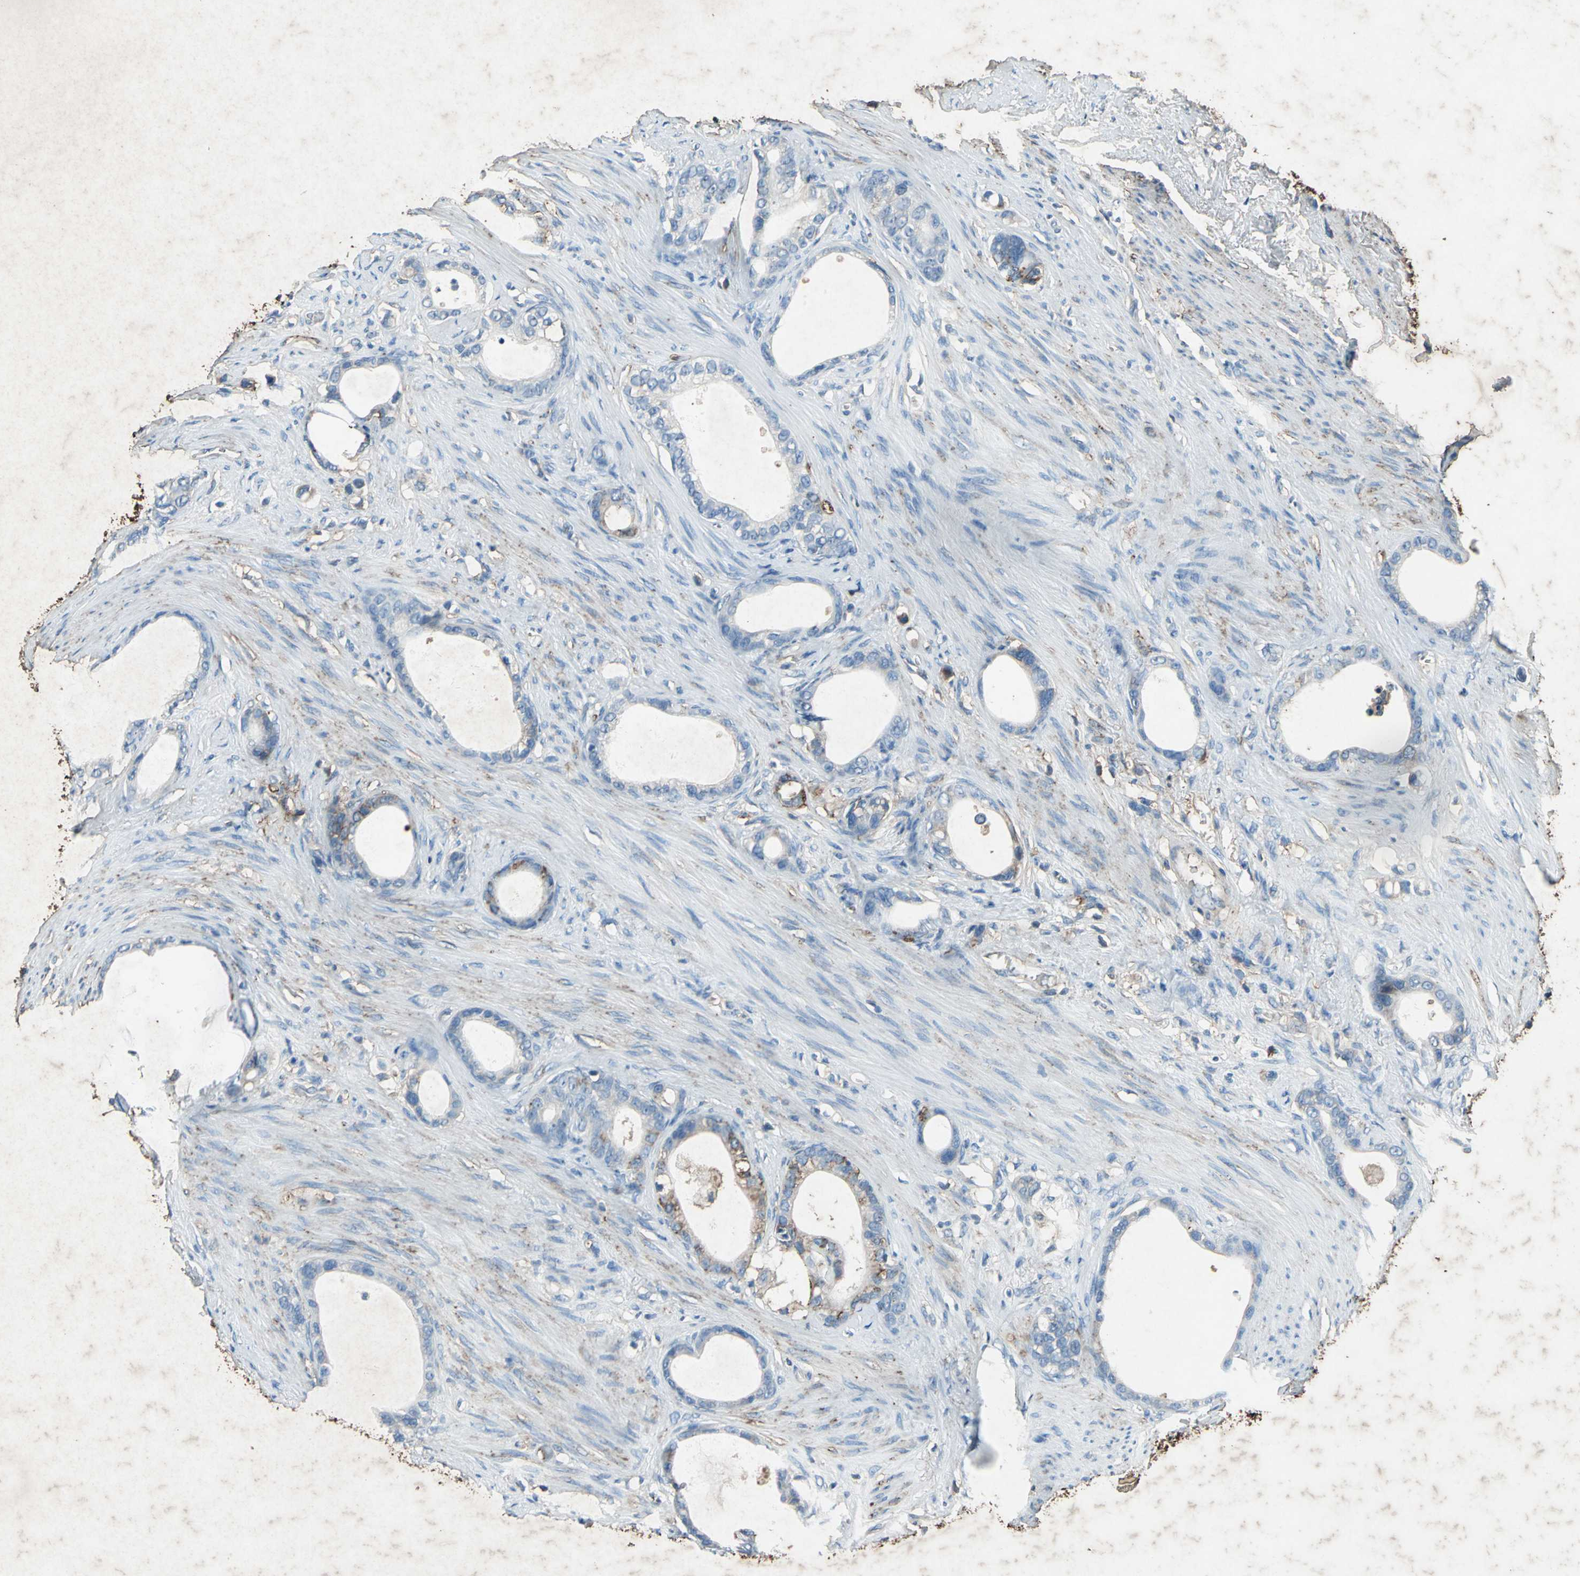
{"staining": {"intensity": "negative", "quantity": "none", "location": "none"}, "tissue": "stomach cancer", "cell_type": "Tumor cells", "image_type": "cancer", "snomed": [{"axis": "morphology", "description": "Adenocarcinoma, NOS"}, {"axis": "topography", "description": "Stomach"}], "caption": "IHC of stomach adenocarcinoma exhibits no positivity in tumor cells.", "gene": "CCR6", "patient": {"sex": "female", "age": 75}}